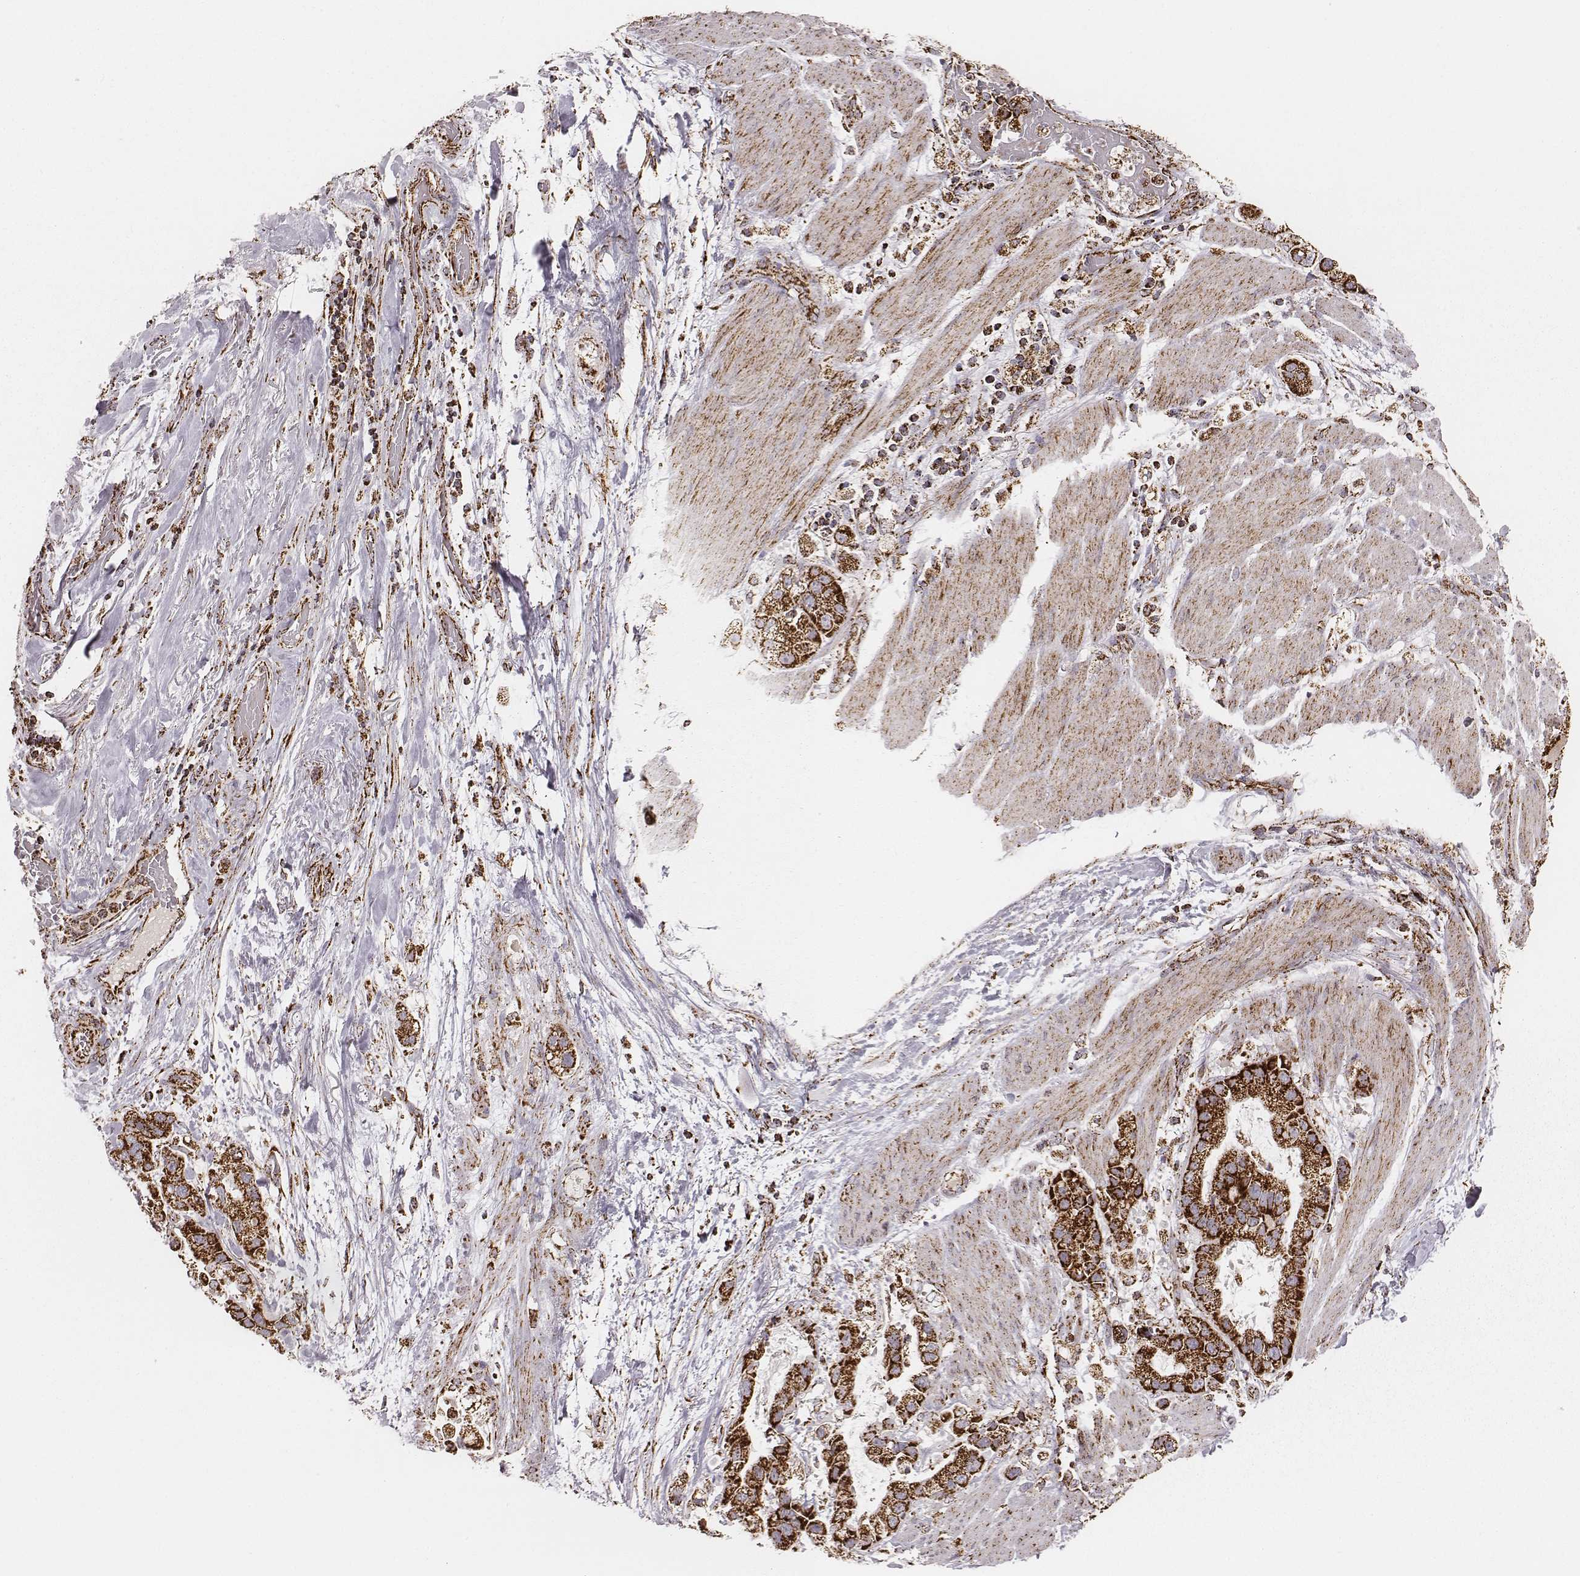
{"staining": {"intensity": "strong", "quantity": ">75%", "location": "cytoplasmic/membranous"}, "tissue": "stomach cancer", "cell_type": "Tumor cells", "image_type": "cancer", "snomed": [{"axis": "morphology", "description": "Adenocarcinoma, NOS"}, {"axis": "topography", "description": "Stomach"}], "caption": "Protein expression analysis of stomach adenocarcinoma demonstrates strong cytoplasmic/membranous positivity in about >75% of tumor cells.", "gene": "TUFM", "patient": {"sex": "male", "age": 59}}